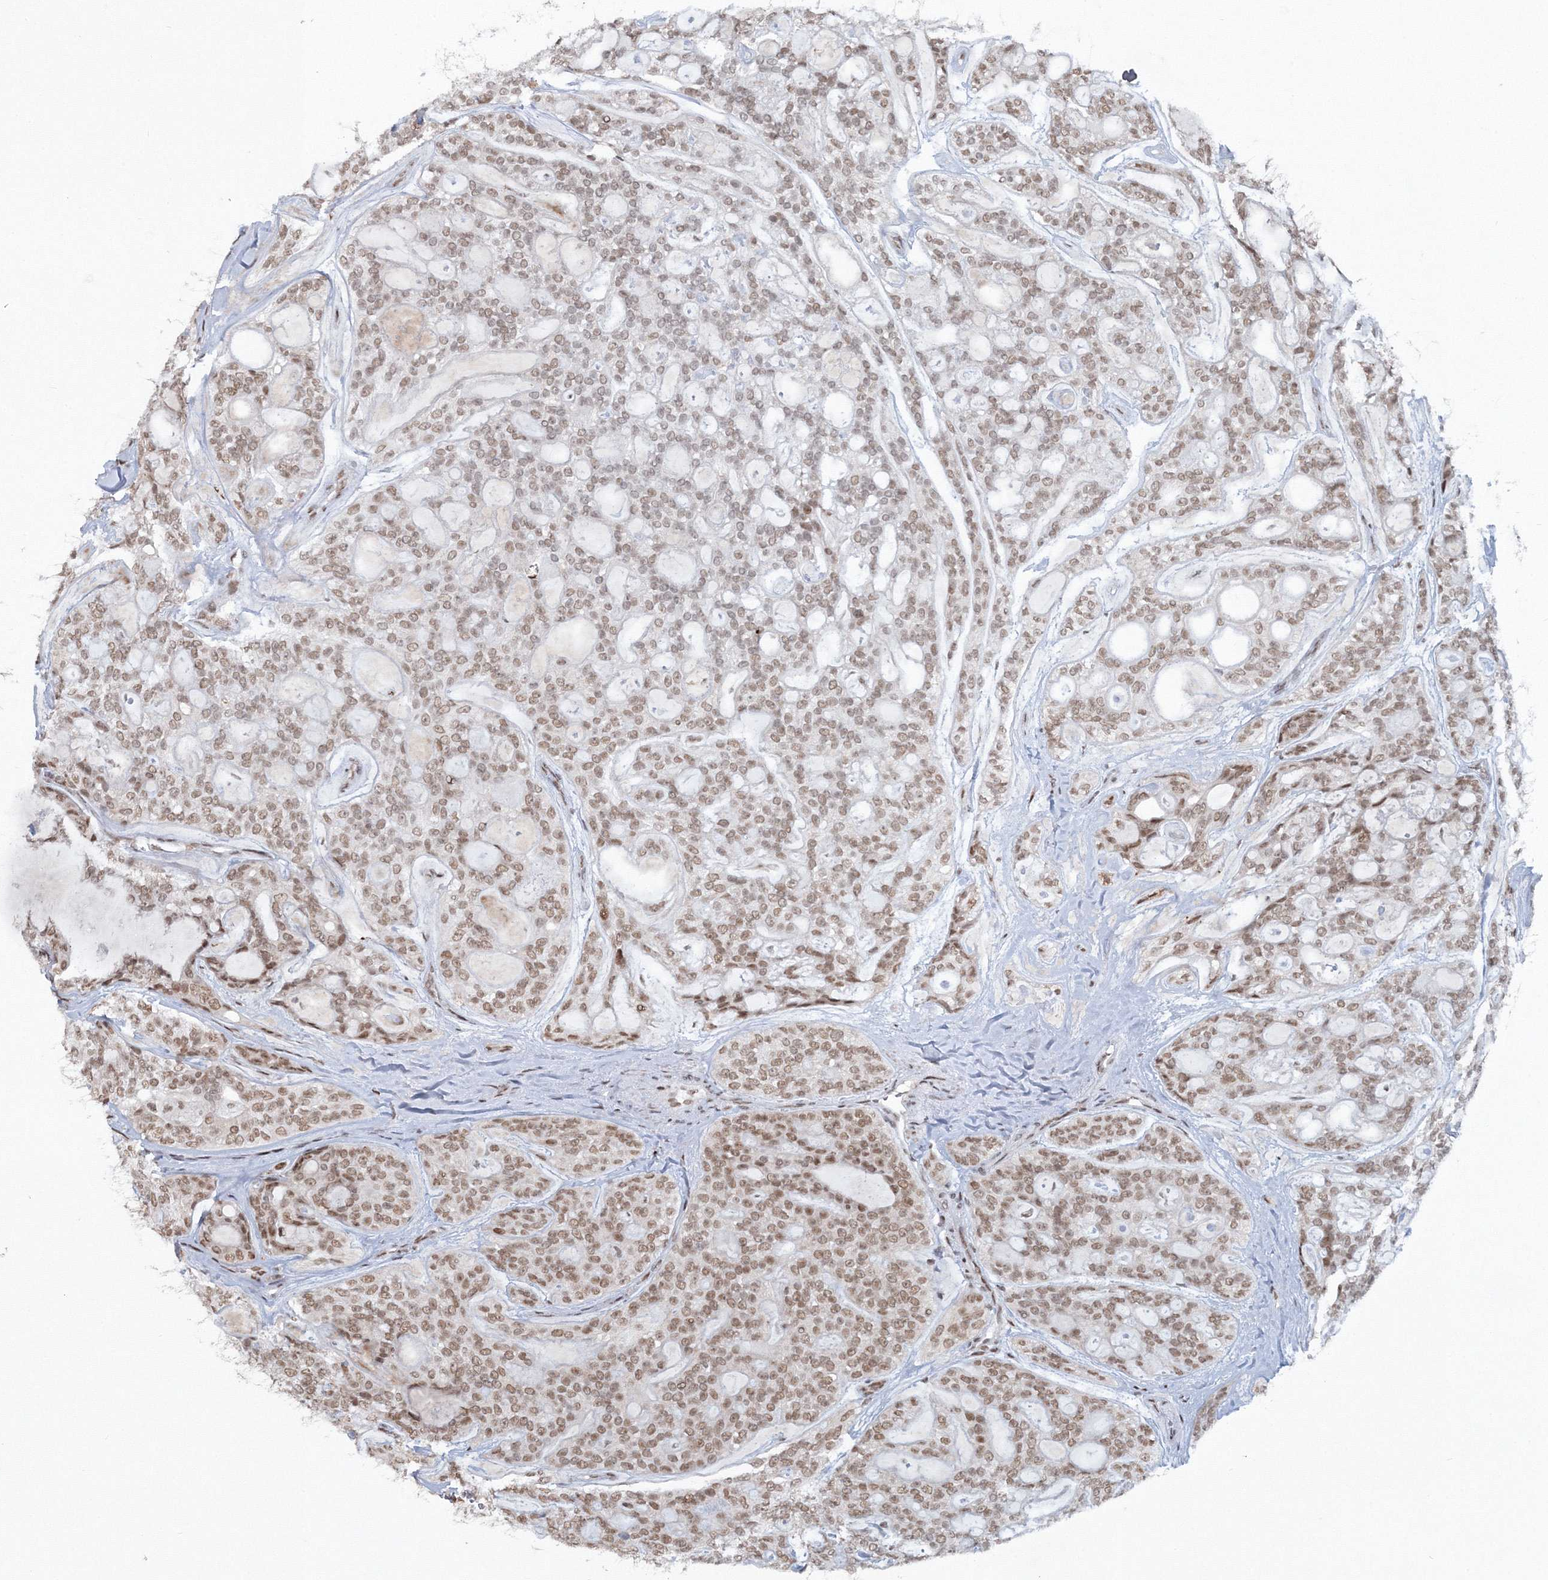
{"staining": {"intensity": "moderate", "quantity": ">75%", "location": "nuclear"}, "tissue": "head and neck cancer", "cell_type": "Tumor cells", "image_type": "cancer", "snomed": [{"axis": "morphology", "description": "Adenocarcinoma, NOS"}, {"axis": "topography", "description": "Head-Neck"}], "caption": "Immunohistochemistry (IHC) histopathology image of human head and neck cancer (adenocarcinoma) stained for a protein (brown), which shows medium levels of moderate nuclear positivity in approximately >75% of tumor cells.", "gene": "C3orf33", "patient": {"sex": "male", "age": 66}}